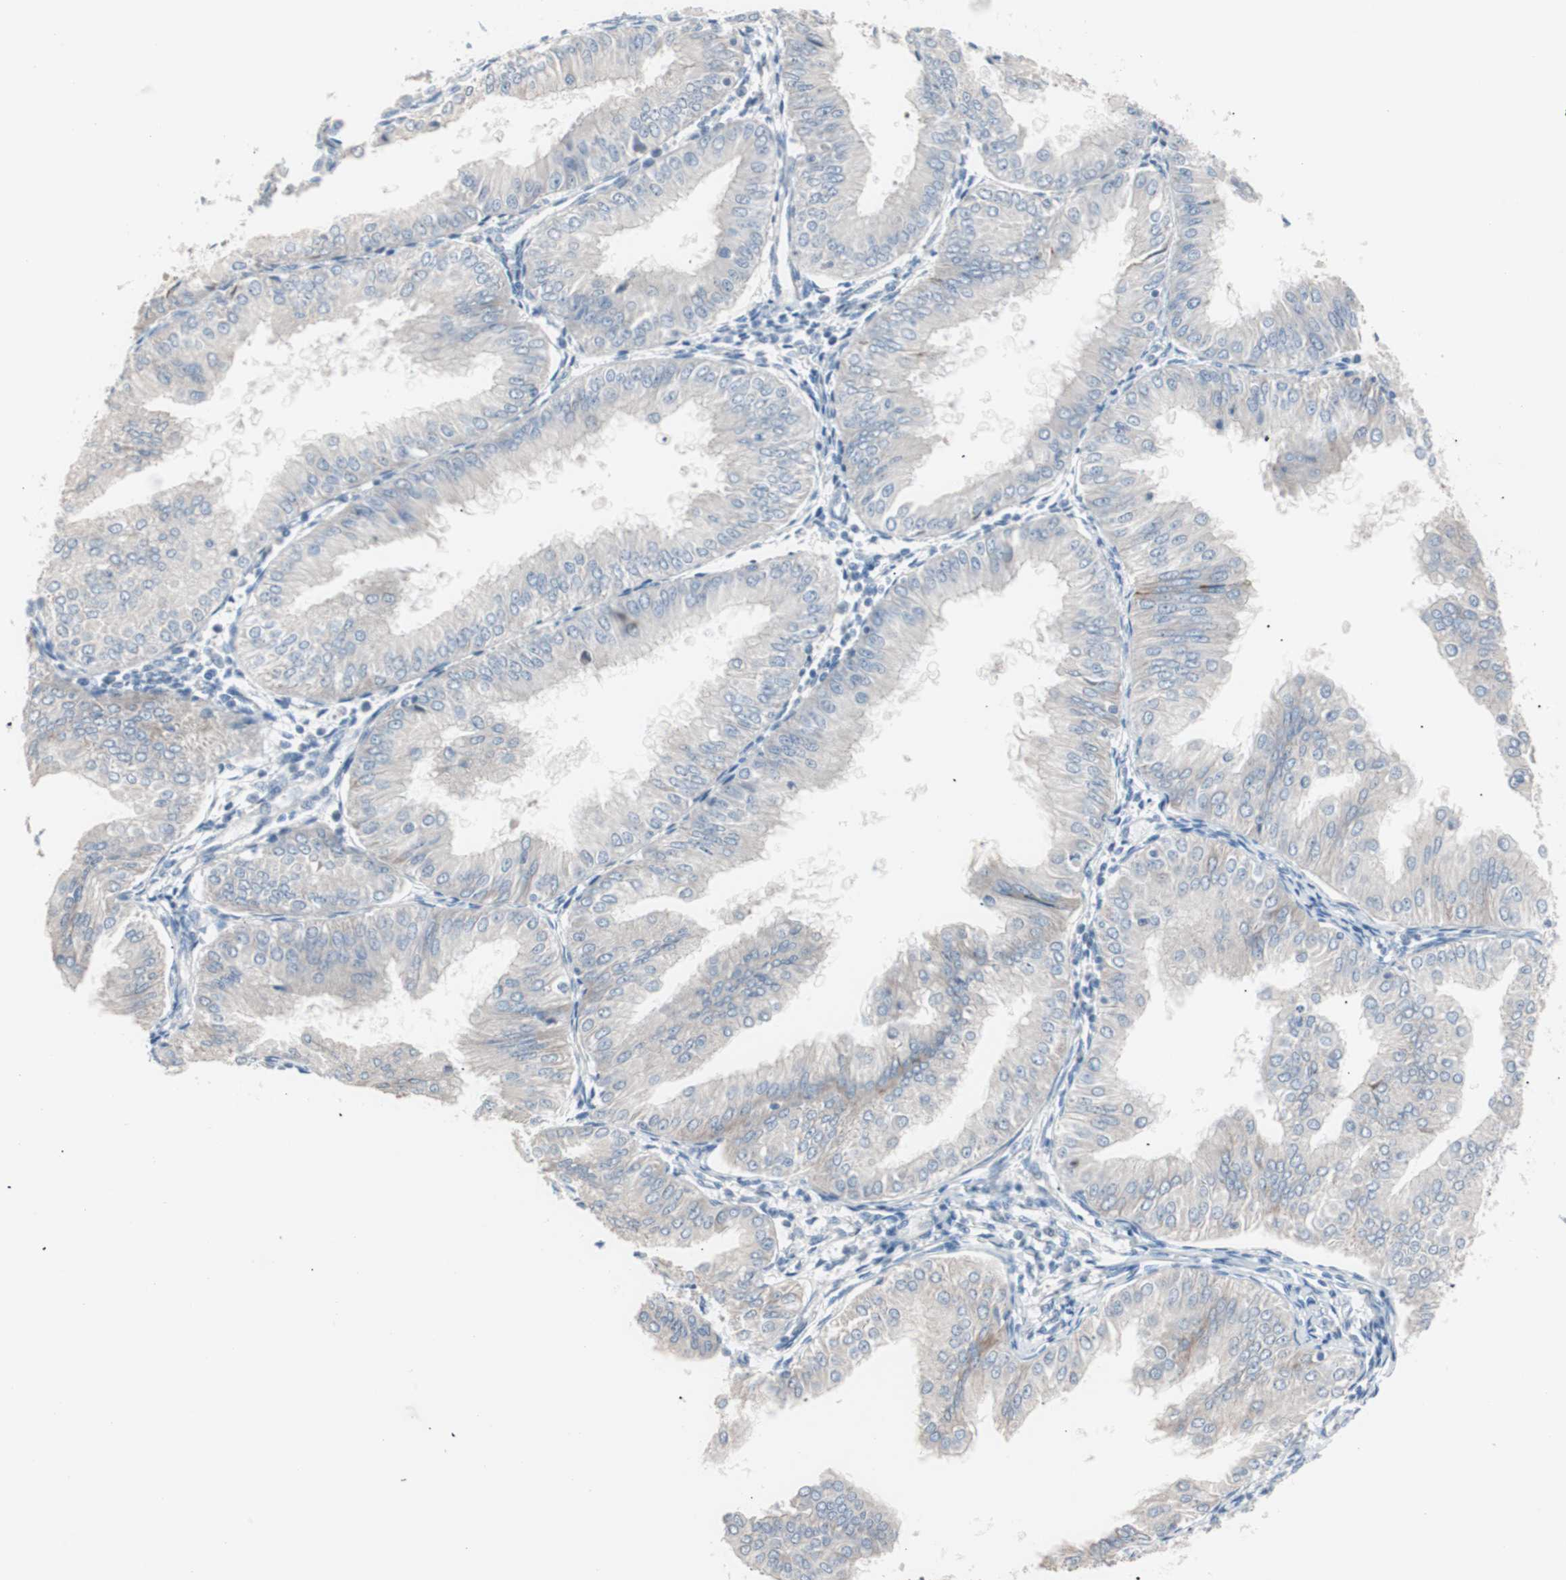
{"staining": {"intensity": "negative", "quantity": "none", "location": "none"}, "tissue": "endometrial cancer", "cell_type": "Tumor cells", "image_type": "cancer", "snomed": [{"axis": "morphology", "description": "Adenocarcinoma, NOS"}, {"axis": "topography", "description": "Endometrium"}], "caption": "A photomicrograph of endometrial adenocarcinoma stained for a protein demonstrates no brown staining in tumor cells.", "gene": "SMG1", "patient": {"sex": "female", "age": 53}}